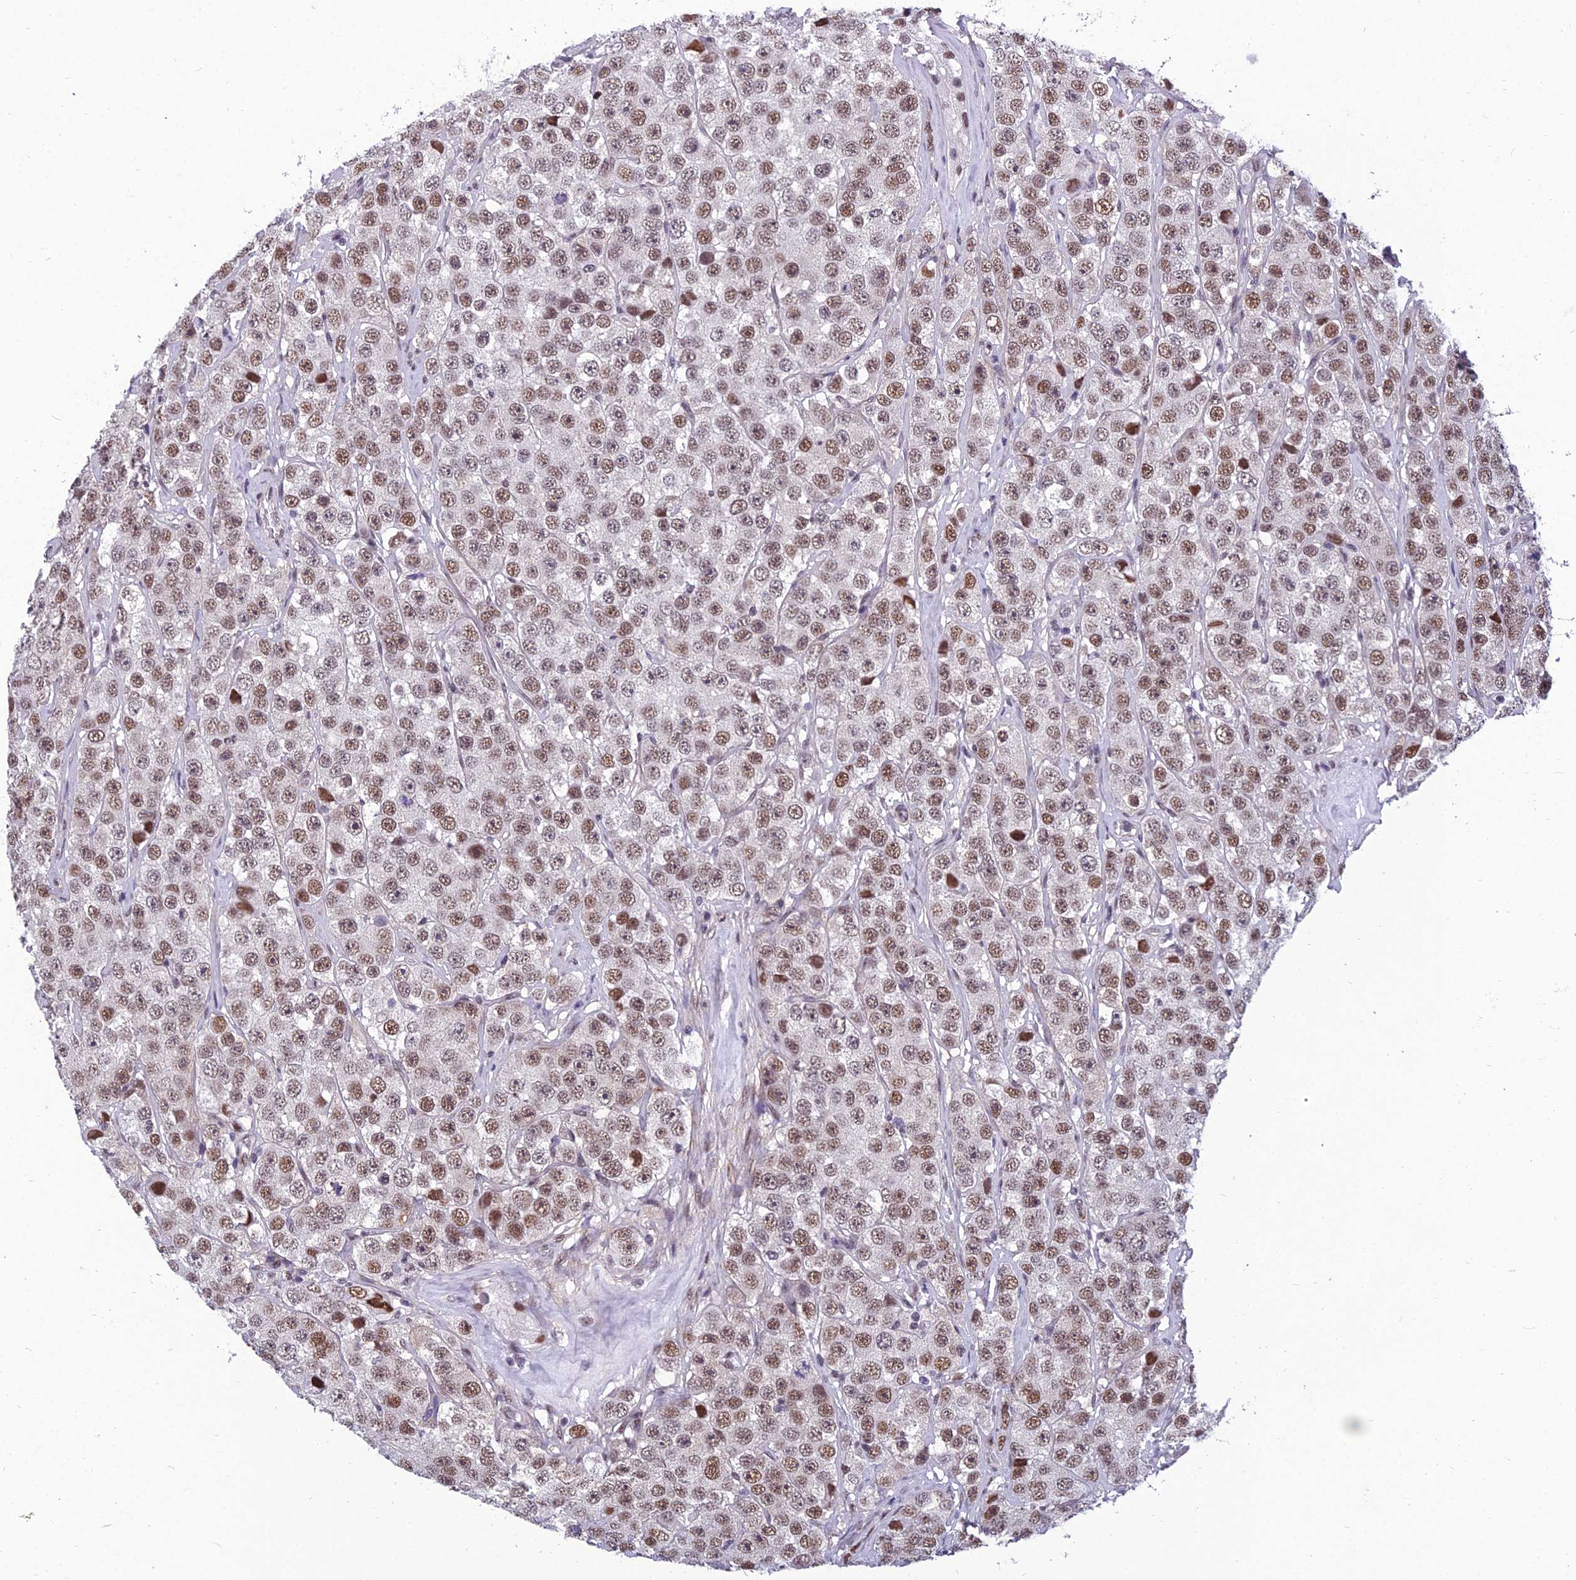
{"staining": {"intensity": "moderate", "quantity": ">75%", "location": "nuclear"}, "tissue": "testis cancer", "cell_type": "Tumor cells", "image_type": "cancer", "snomed": [{"axis": "morphology", "description": "Seminoma, NOS"}, {"axis": "topography", "description": "Testis"}], "caption": "IHC (DAB (3,3'-diaminobenzidine)) staining of testis seminoma demonstrates moderate nuclear protein positivity in about >75% of tumor cells.", "gene": "RSRC1", "patient": {"sex": "male", "age": 28}}